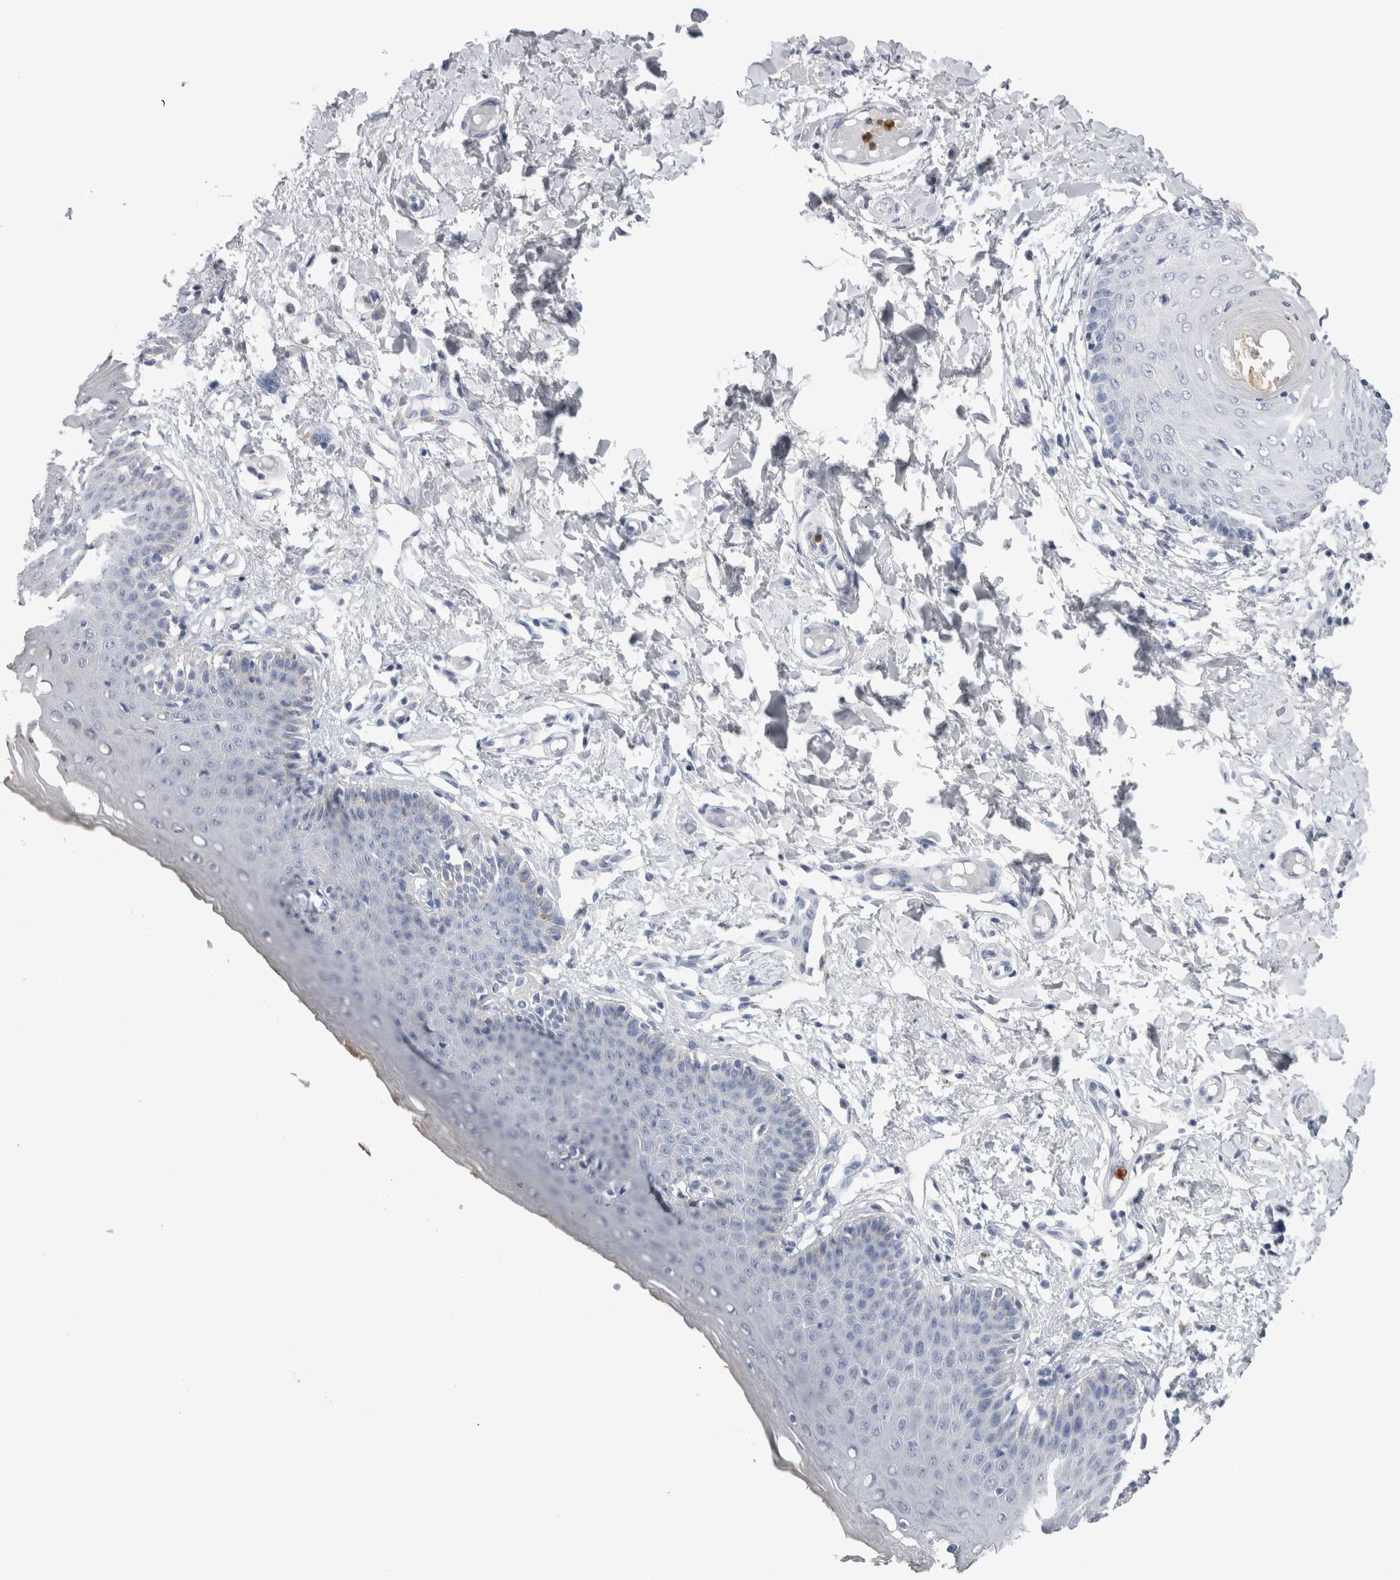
{"staining": {"intensity": "moderate", "quantity": "<25%", "location": "cytoplasmic/membranous"}, "tissue": "skin", "cell_type": "Epidermal cells", "image_type": "normal", "snomed": [{"axis": "morphology", "description": "Normal tissue, NOS"}, {"axis": "topography", "description": "Vulva"}], "caption": "Immunohistochemical staining of unremarkable skin shows moderate cytoplasmic/membranous protein positivity in approximately <25% of epidermal cells. (DAB IHC with brightfield microscopy, high magnification).", "gene": "S100A12", "patient": {"sex": "female", "age": 66}}